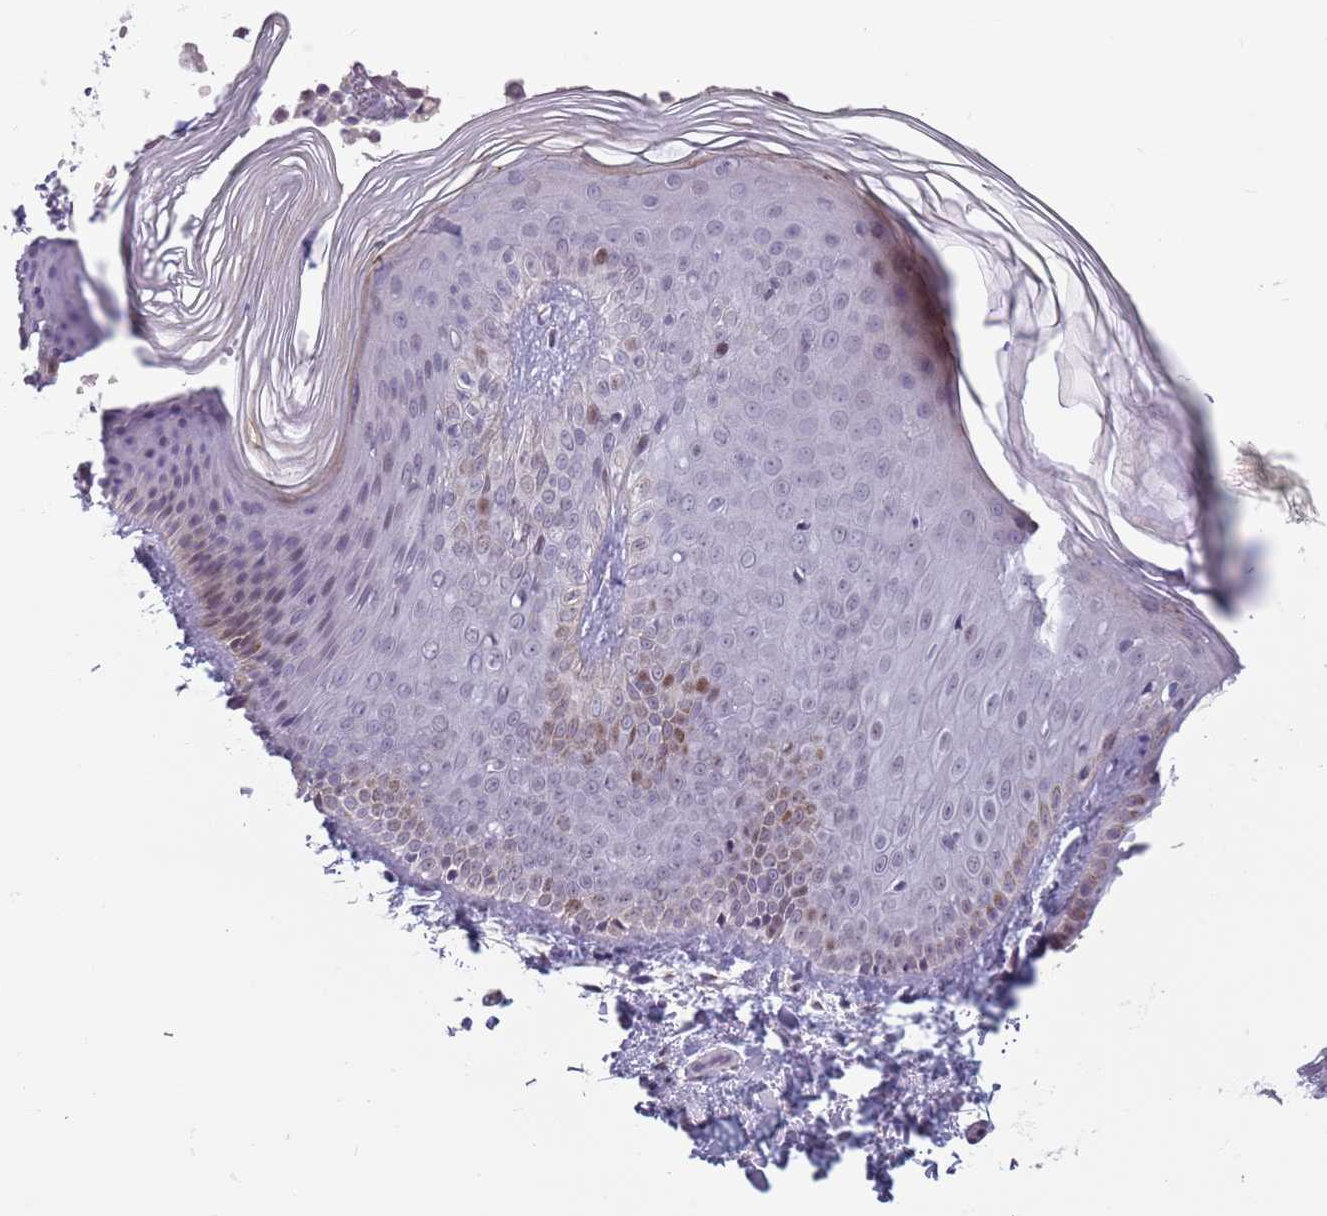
{"staining": {"intensity": "moderate", "quantity": "<25%", "location": "nuclear"}, "tissue": "skin", "cell_type": "Epidermal cells", "image_type": "normal", "snomed": [{"axis": "morphology", "description": "Normal tissue, NOS"}, {"axis": "morphology", "description": "Inflammation, NOS"}, {"axis": "topography", "description": "Soft tissue"}, {"axis": "topography", "description": "Anal"}], "caption": "An IHC photomicrograph of normal tissue is shown. Protein staining in brown labels moderate nuclear positivity in skin within epidermal cells. The staining is performed using DAB (3,3'-diaminobenzidine) brown chromogen to label protein expression. The nuclei are counter-stained blue using hematoxylin.", "gene": "ZKSCAN2", "patient": {"sex": "female", "age": 15}}